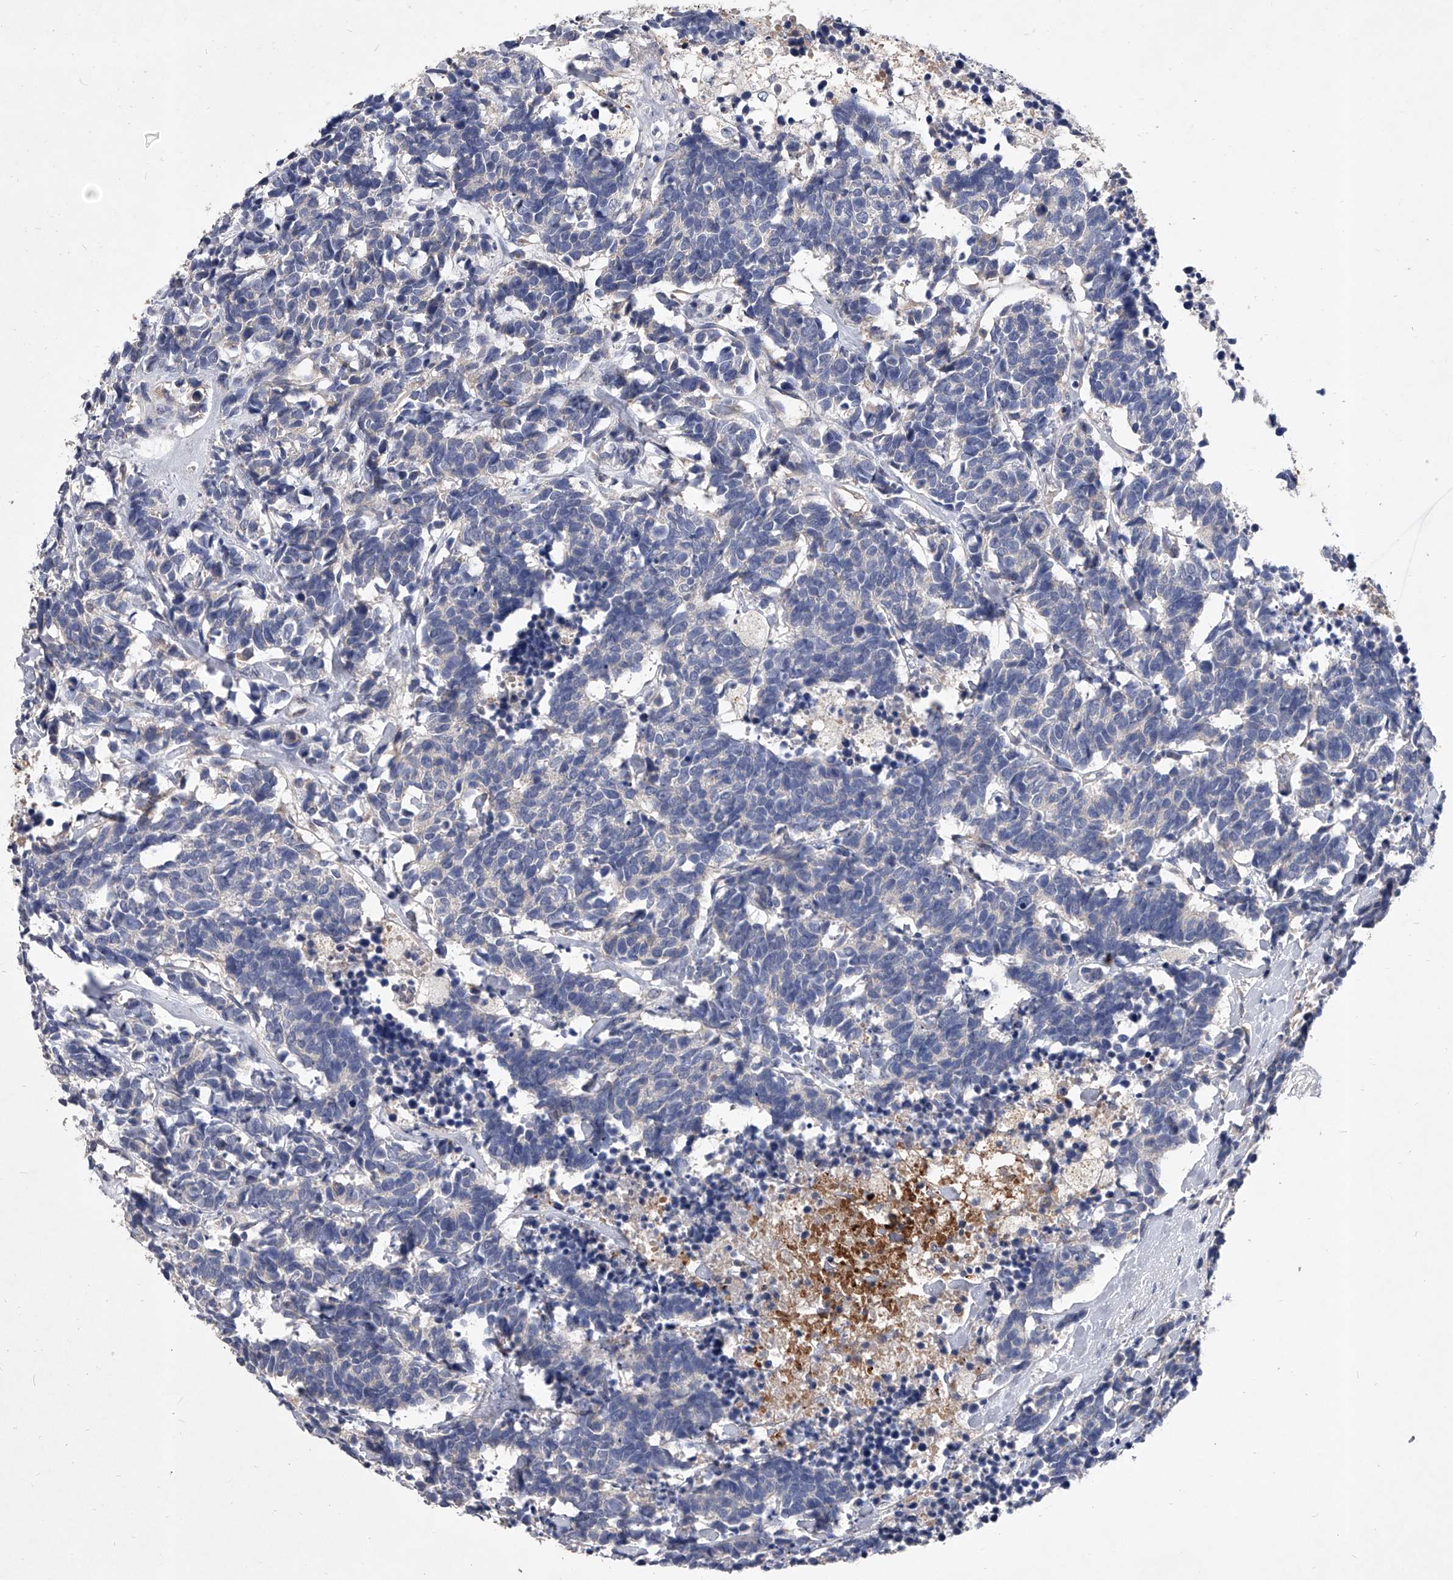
{"staining": {"intensity": "negative", "quantity": "none", "location": "none"}, "tissue": "carcinoid", "cell_type": "Tumor cells", "image_type": "cancer", "snomed": [{"axis": "morphology", "description": "Carcinoma, NOS"}, {"axis": "morphology", "description": "Carcinoid, malignant, NOS"}, {"axis": "topography", "description": "Urinary bladder"}], "caption": "Tumor cells show no significant expression in malignant carcinoid.", "gene": "C5", "patient": {"sex": "male", "age": 57}}